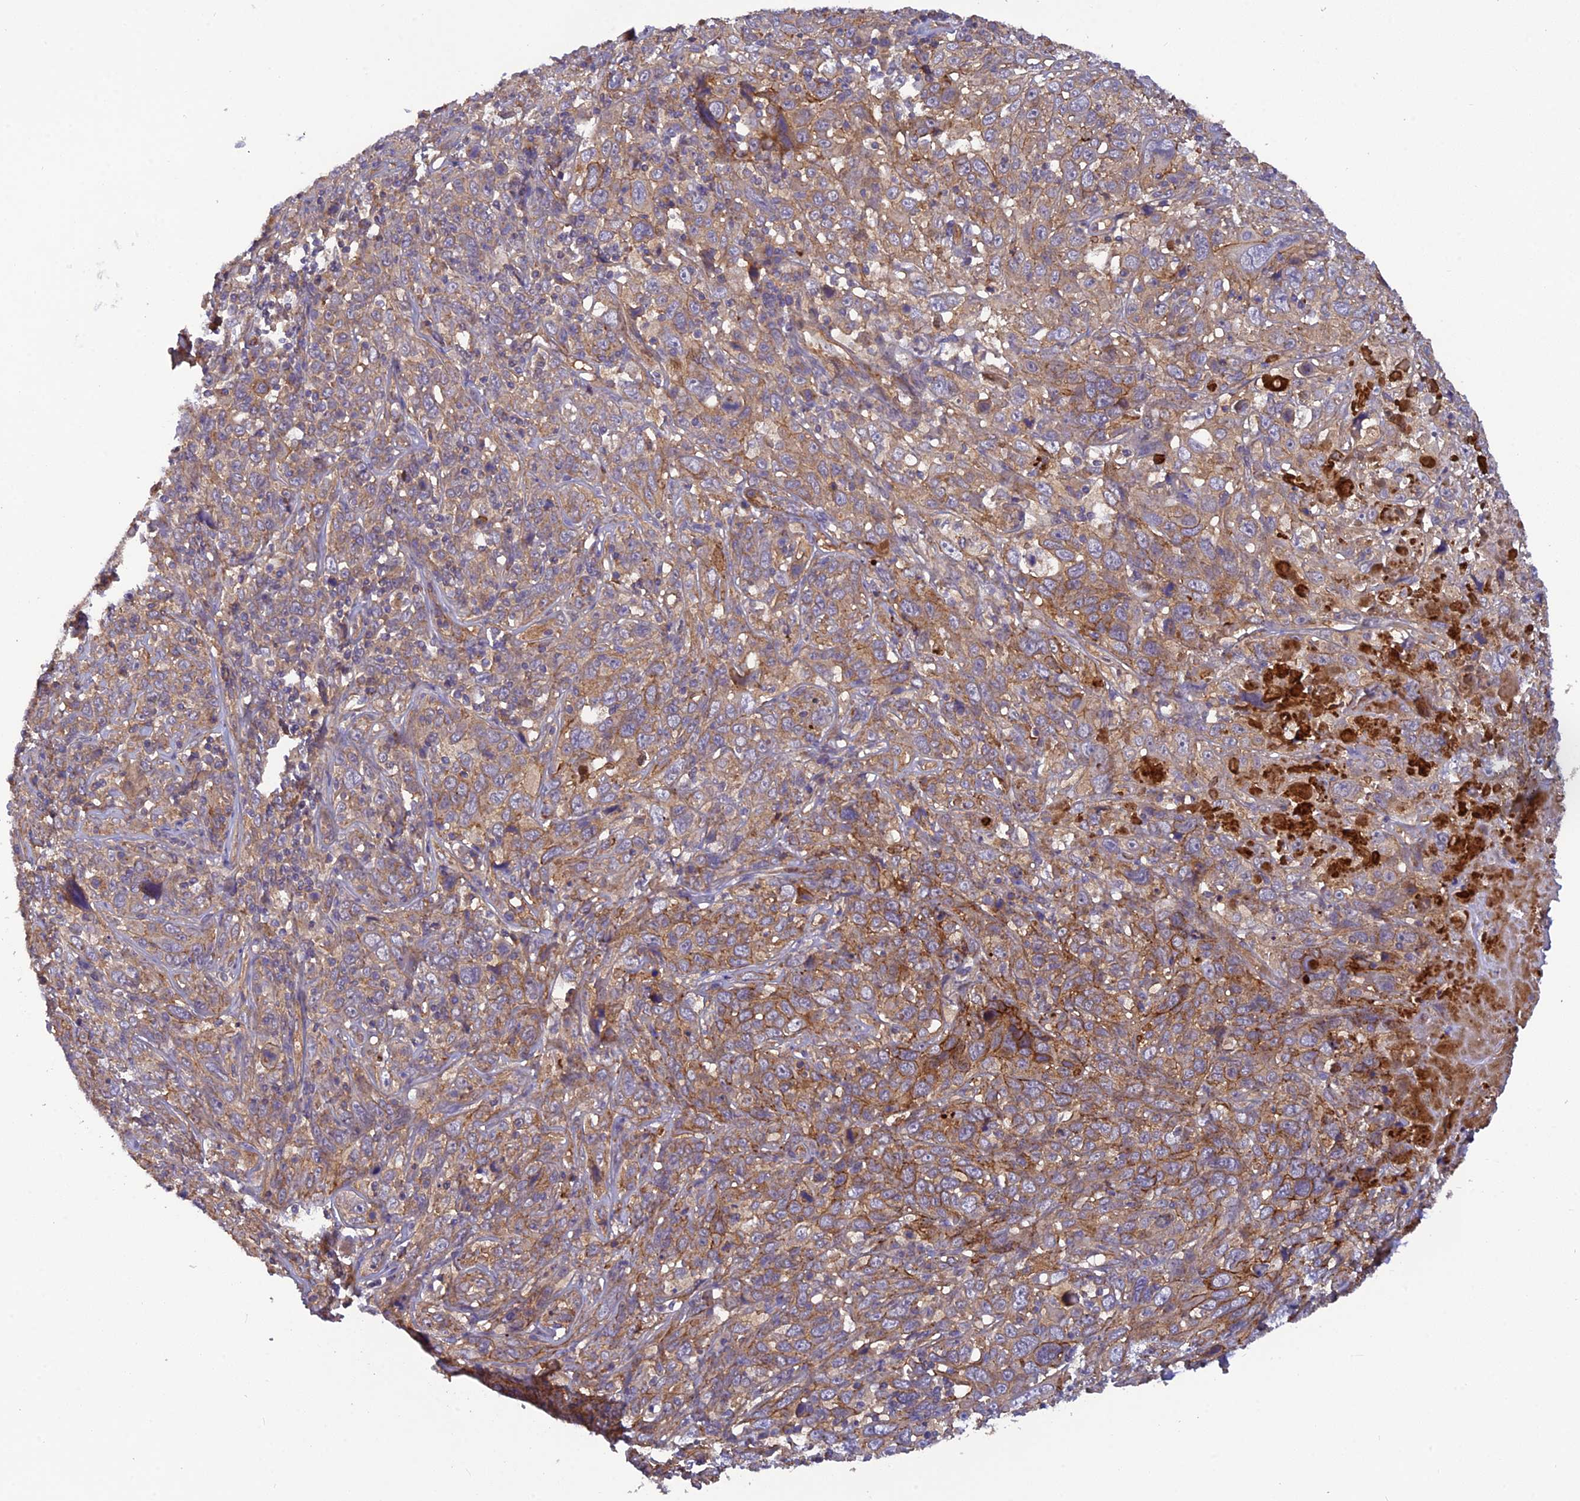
{"staining": {"intensity": "moderate", "quantity": ">75%", "location": "cytoplasmic/membranous"}, "tissue": "cervical cancer", "cell_type": "Tumor cells", "image_type": "cancer", "snomed": [{"axis": "morphology", "description": "Squamous cell carcinoma, NOS"}, {"axis": "topography", "description": "Cervix"}], "caption": "Protein expression analysis of human cervical squamous cell carcinoma reveals moderate cytoplasmic/membranous positivity in approximately >75% of tumor cells.", "gene": "ADAMTS15", "patient": {"sex": "female", "age": 46}}